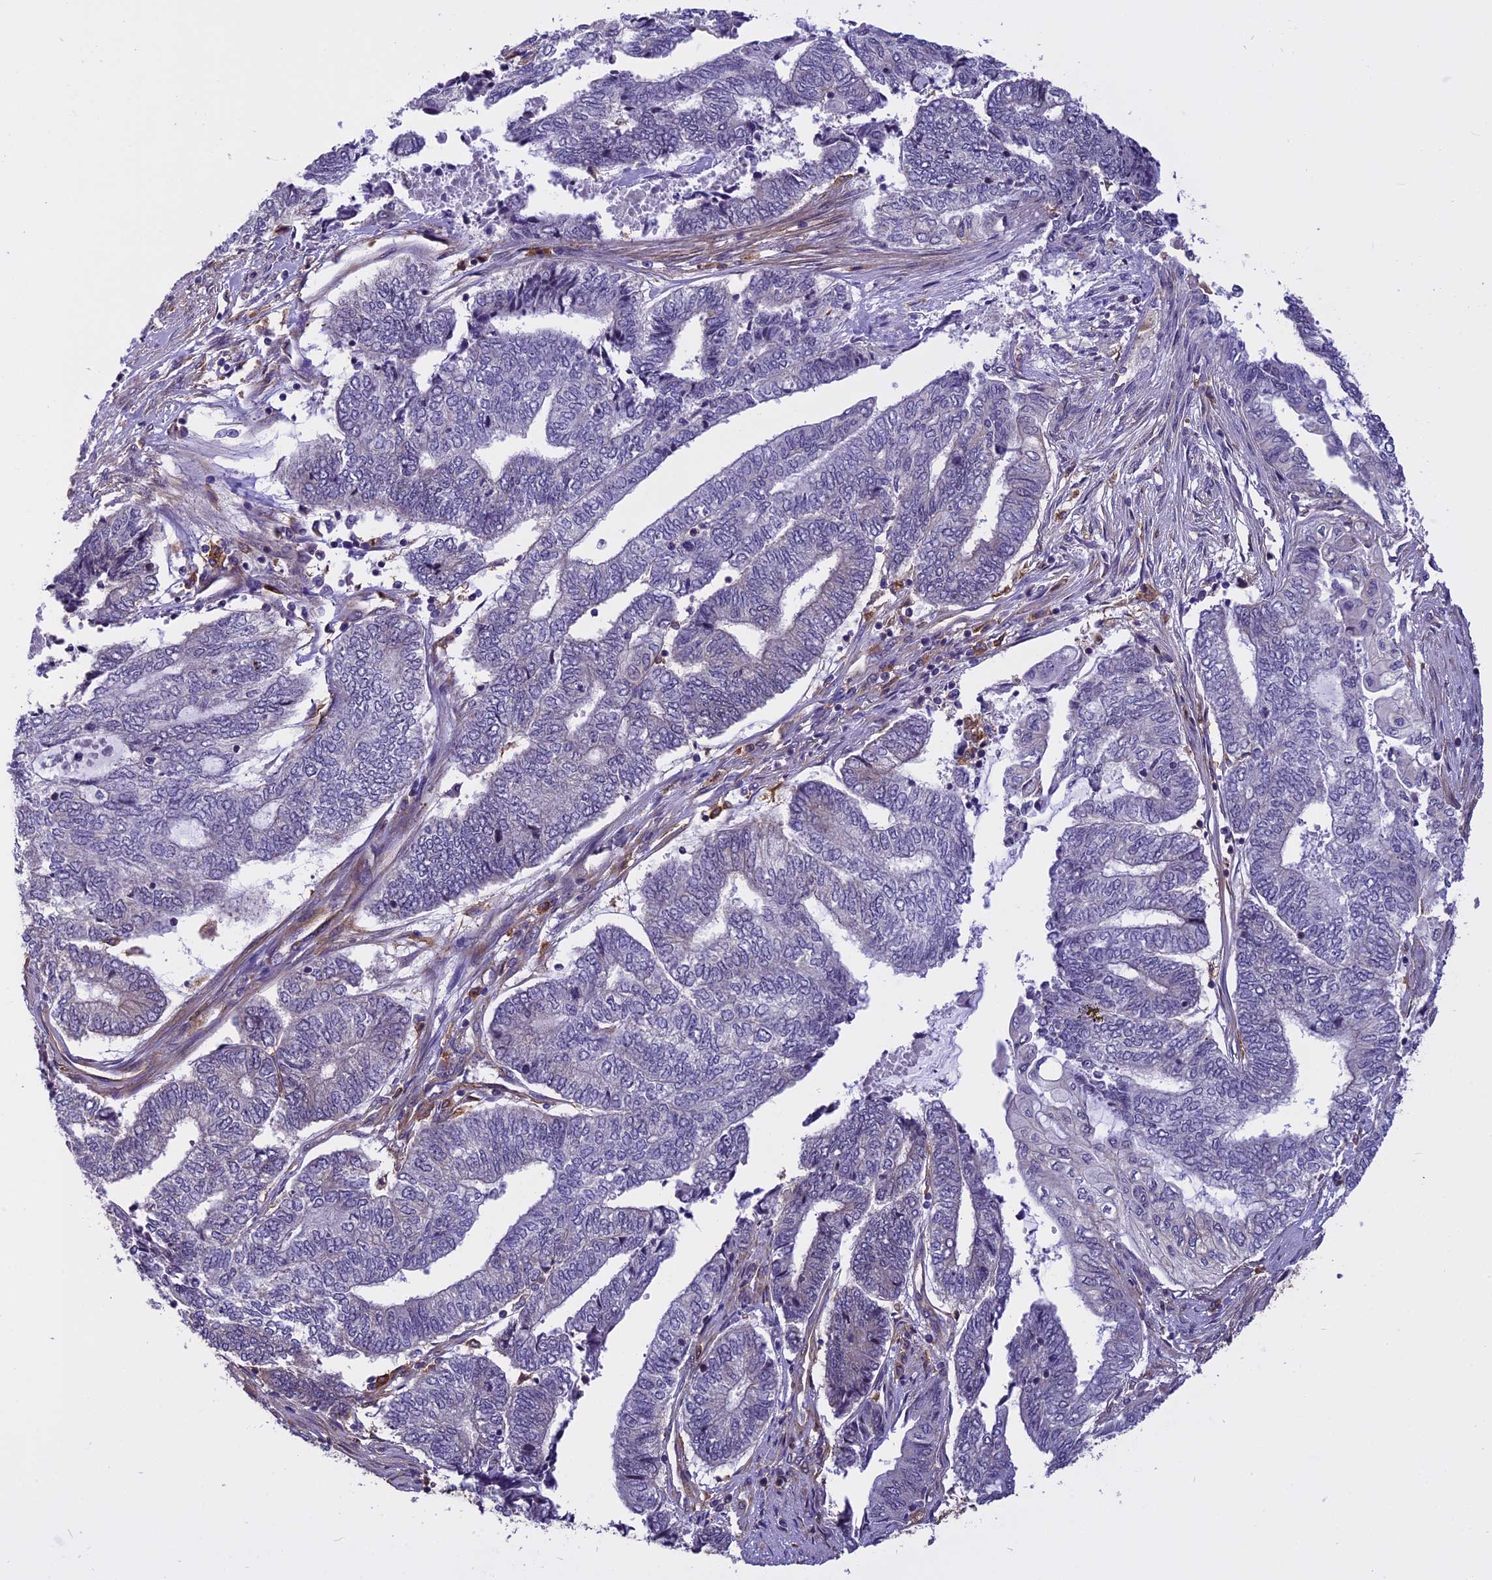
{"staining": {"intensity": "negative", "quantity": "none", "location": "none"}, "tissue": "endometrial cancer", "cell_type": "Tumor cells", "image_type": "cancer", "snomed": [{"axis": "morphology", "description": "Adenocarcinoma, NOS"}, {"axis": "topography", "description": "Uterus"}, {"axis": "topography", "description": "Endometrium"}], "caption": "This is a image of immunohistochemistry staining of endometrial adenocarcinoma, which shows no positivity in tumor cells.", "gene": "EHBP1L1", "patient": {"sex": "female", "age": 70}}